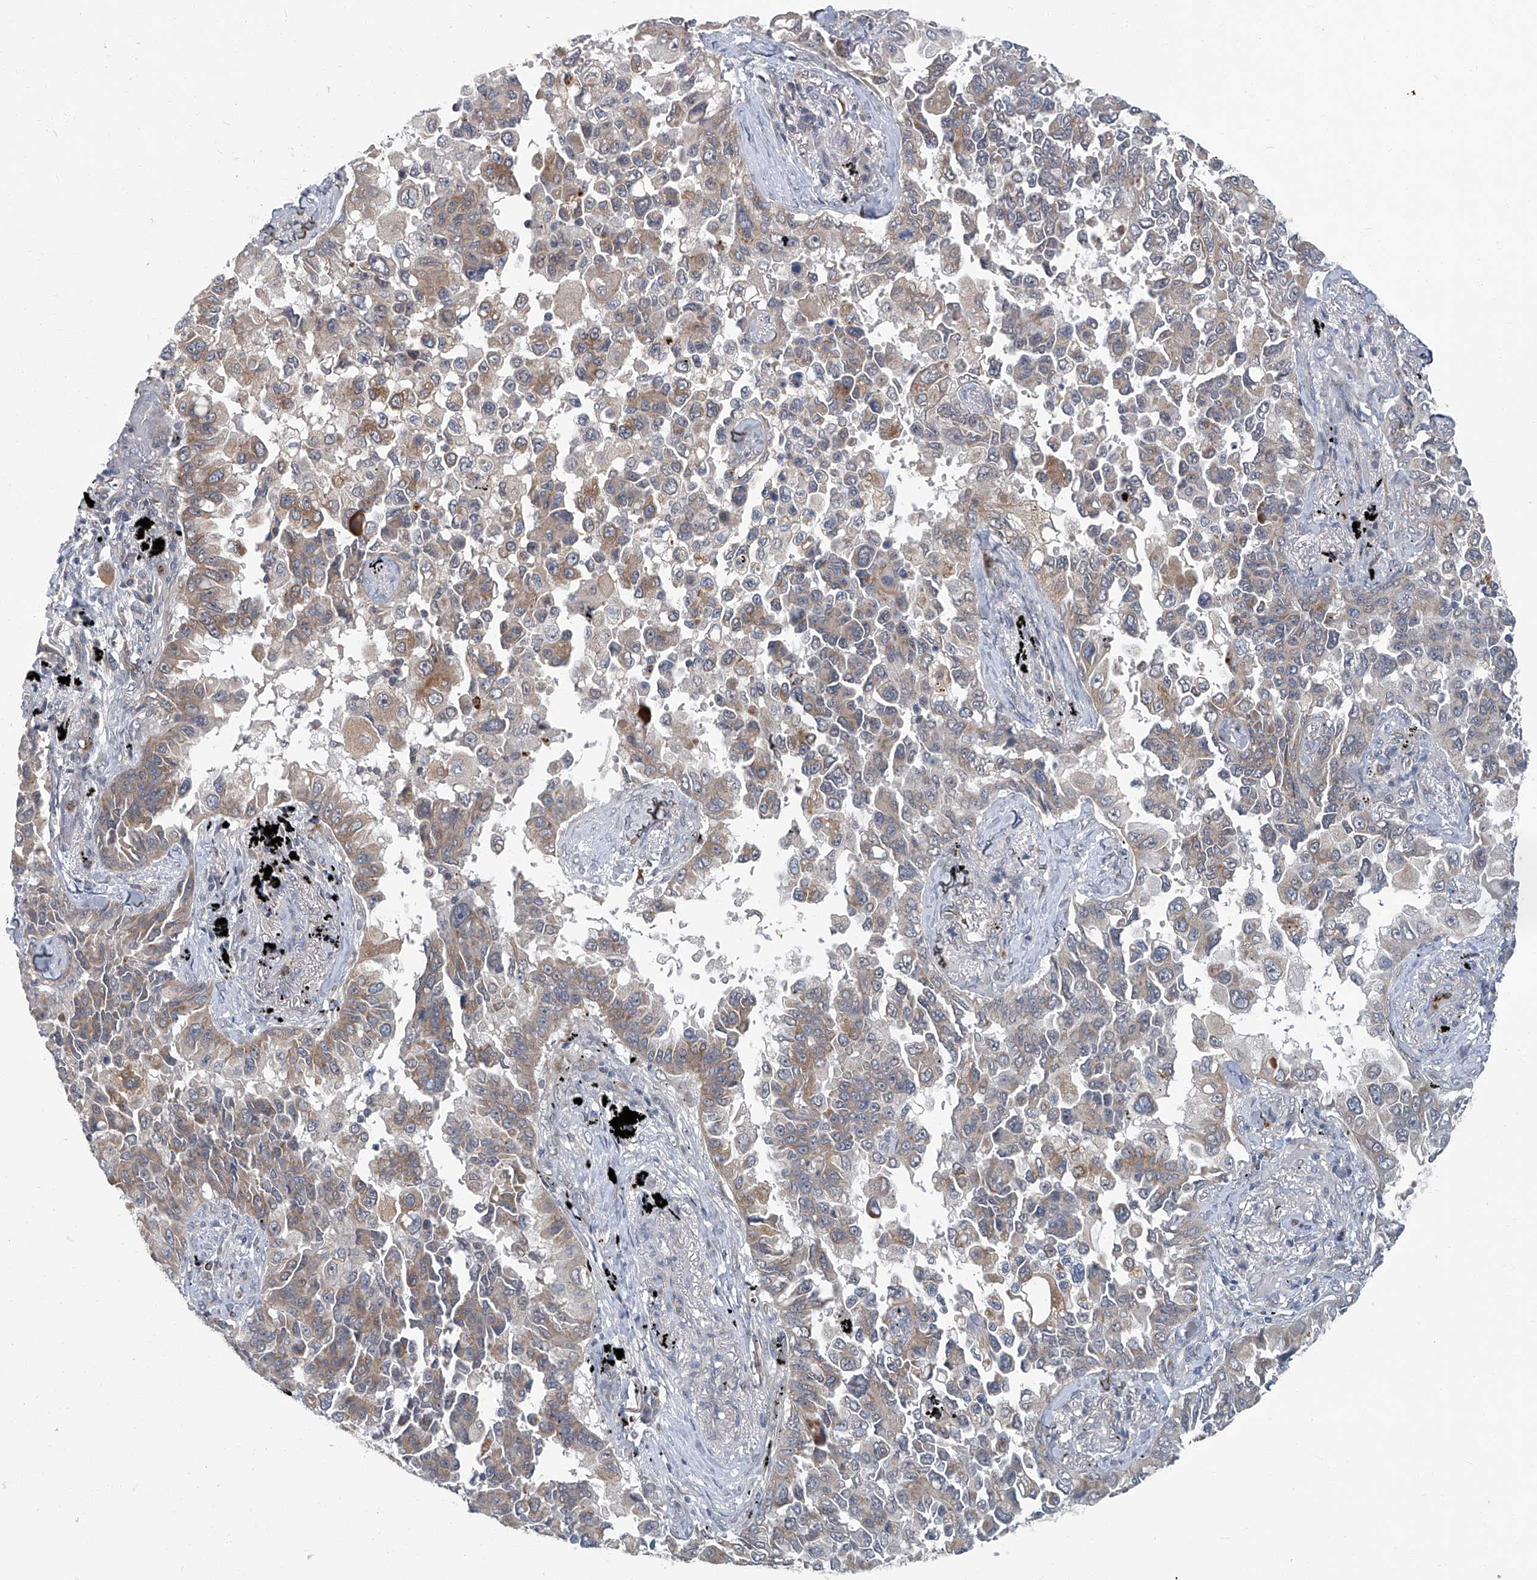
{"staining": {"intensity": "weak", "quantity": "25%-75%", "location": "cytoplasmic/membranous"}, "tissue": "lung cancer", "cell_type": "Tumor cells", "image_type": "cancer", "snomed": [{"axis": "morphology", "description": "Adenocarcinoma, NOS"}, {"axis": "topography", "description": "Lung"}], "caption": "This image demonstrates immunohistochemistry staining of lung cancer (adenocarcinoma), with low weak cytoplasmic/membranous expression in approximately 25%-75% of tumor cells.", "gene": "AKNAD1", "patient": {"sex": "female", "age": 67}}